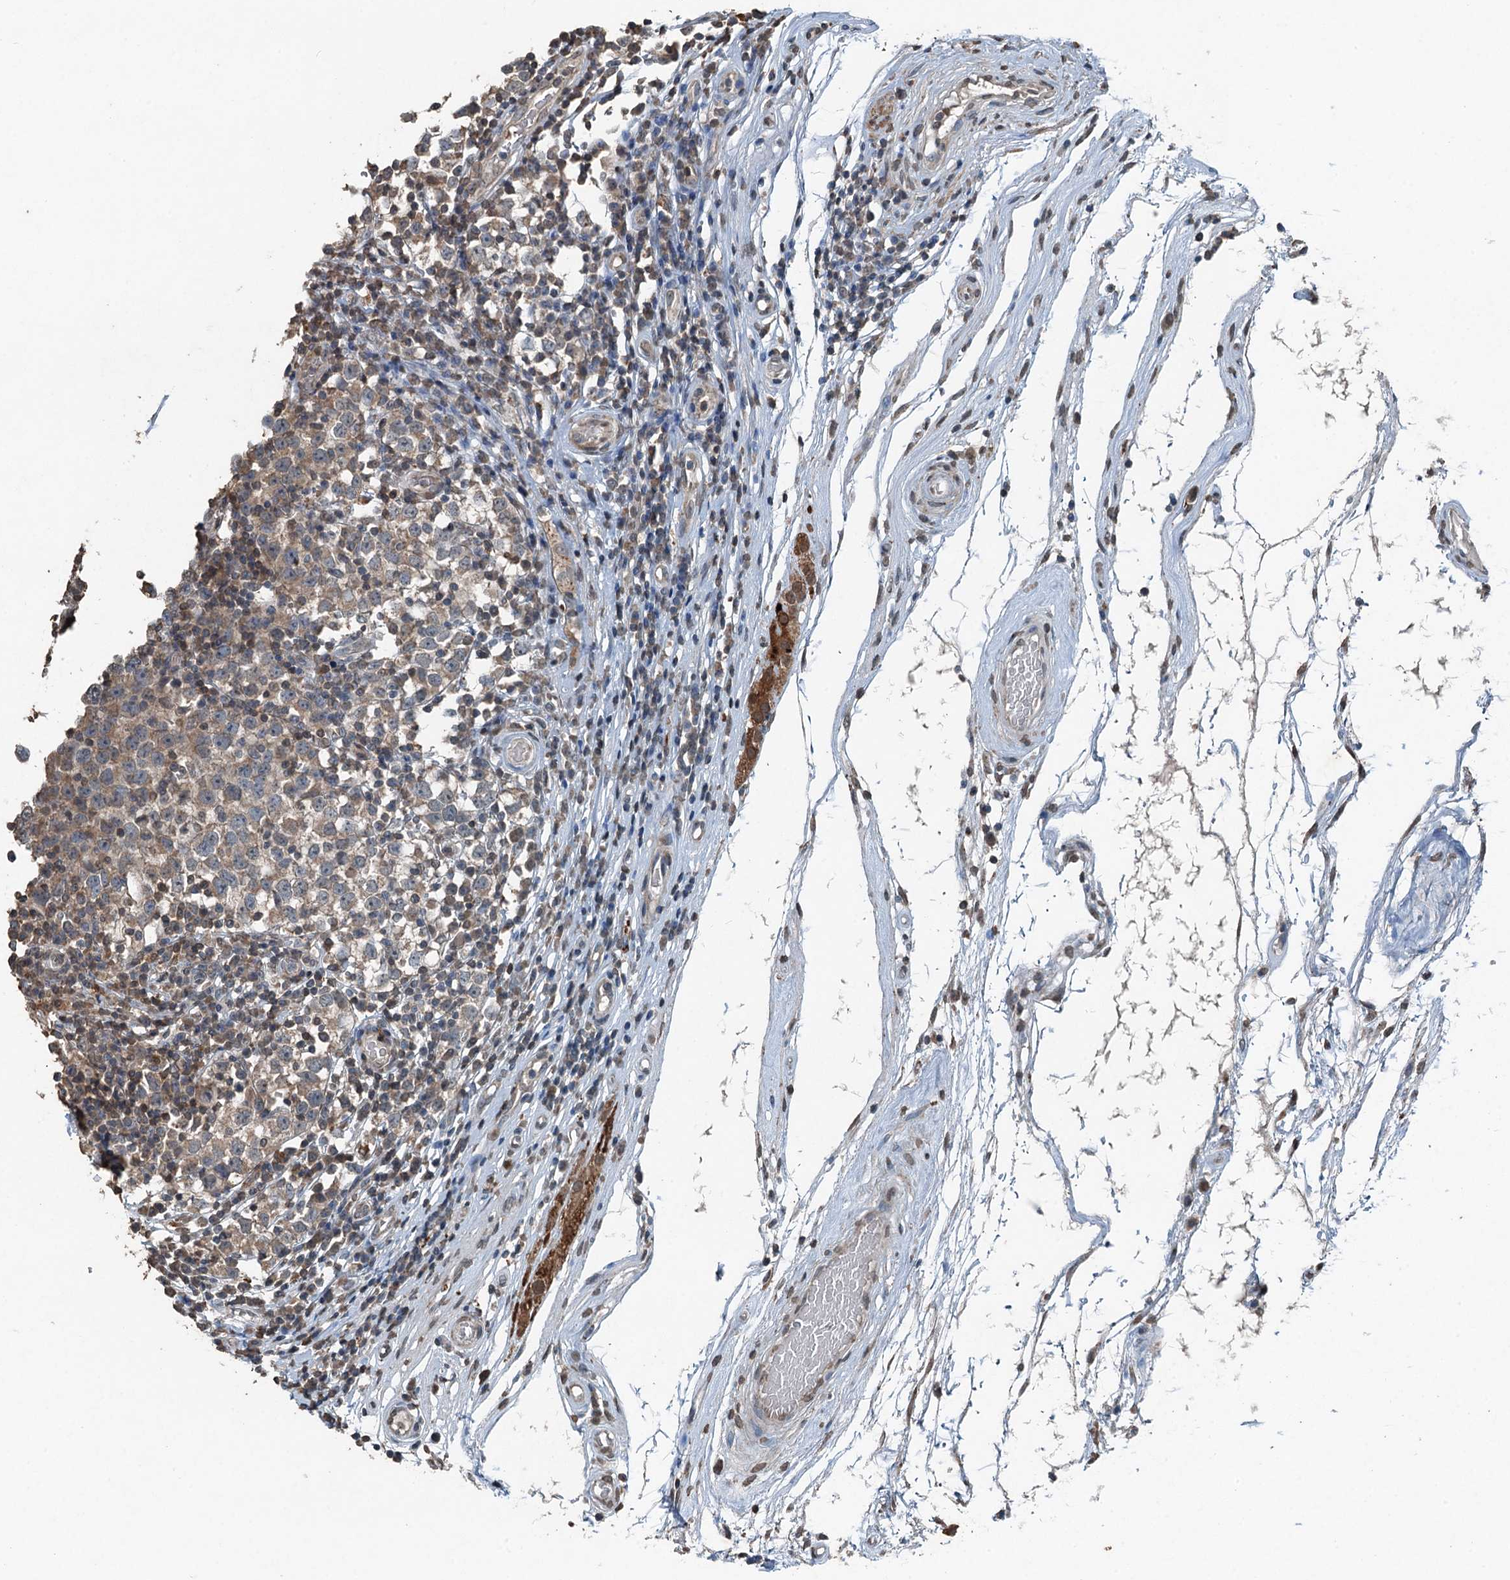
{"staining": {"intensity": "weak", "quantity": "25%-75%", "location": "cytoplasmic/membranous"}, "tissue": "testis cancer", "cell_type": "Tumor cells", "image_type": "cancer", "snomed": [{"axis": "morphology", "description": "Seminoma, NOS"}, {"axis": "topography", "description": "Testis"}], "caption": "There is low levels of weak cytoplasmic/membranous staining in tumor cells of testis seminoma, as demonstrated by immunohistochemical staining (brown color).", "gene": "TCTN1", "patient": {"sex": "male", "age": 65}}